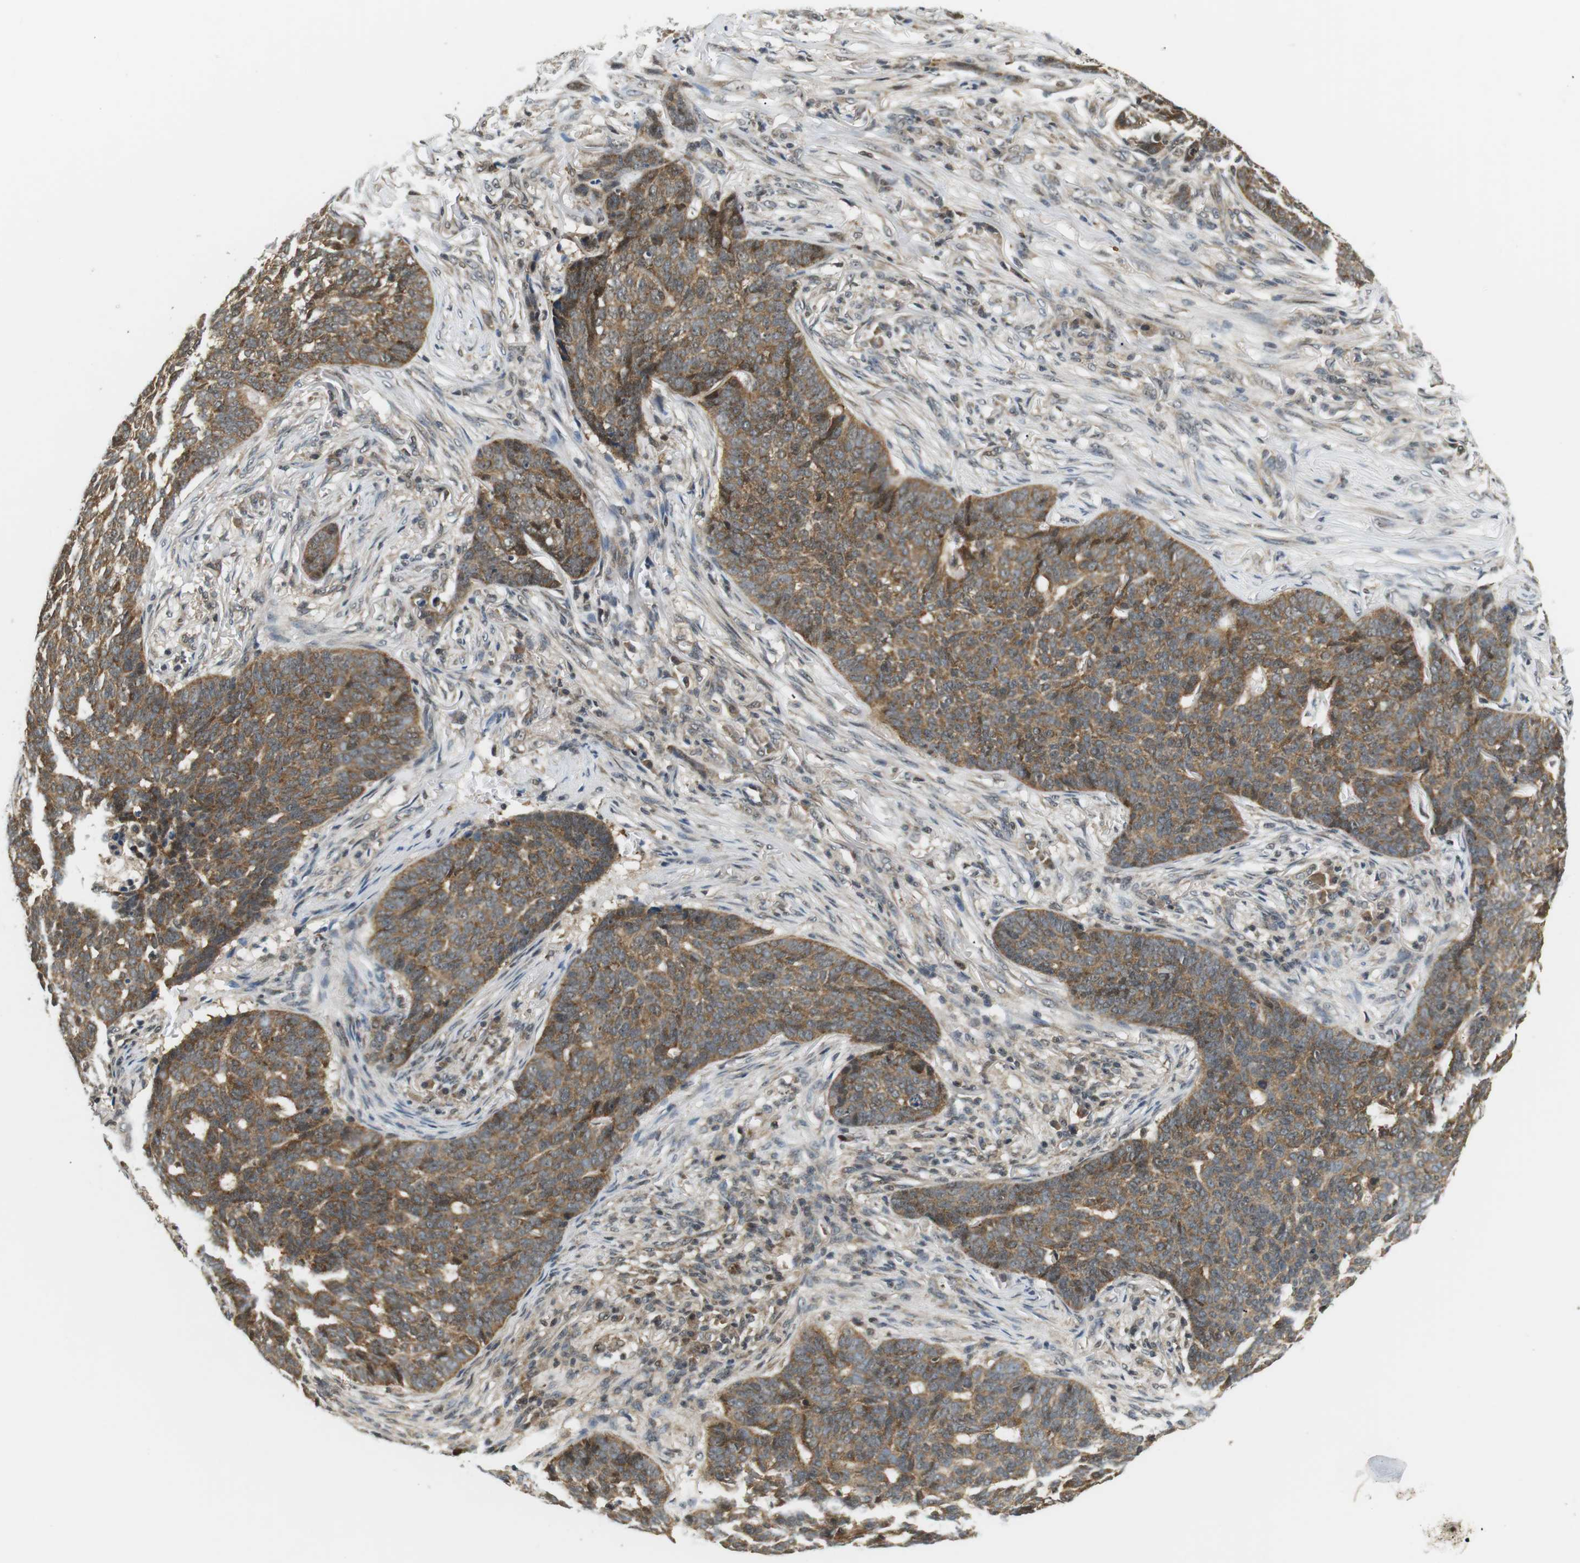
{"staining": {"intensity": "moderate", "quantity": ">75%", "location": "cytoplasmic/membranous"}, "tissue": "skin cancer", "cell_type": "Tumor cells", "image_type": "cancer", "snomed": [{"axis": "morphology", "description": "Basal cell carcinoma"}, {"axis": "topography", "description": "Skin"}], "caption": "Immunohistochemical staining of human basal cell carcinoma (skin) displays moderate cytoplasmic/membranous protein positivity in about >75% of tumor cells.", "gene": "CSNK2B", "patient": {"sex": "male", "age": 85}}